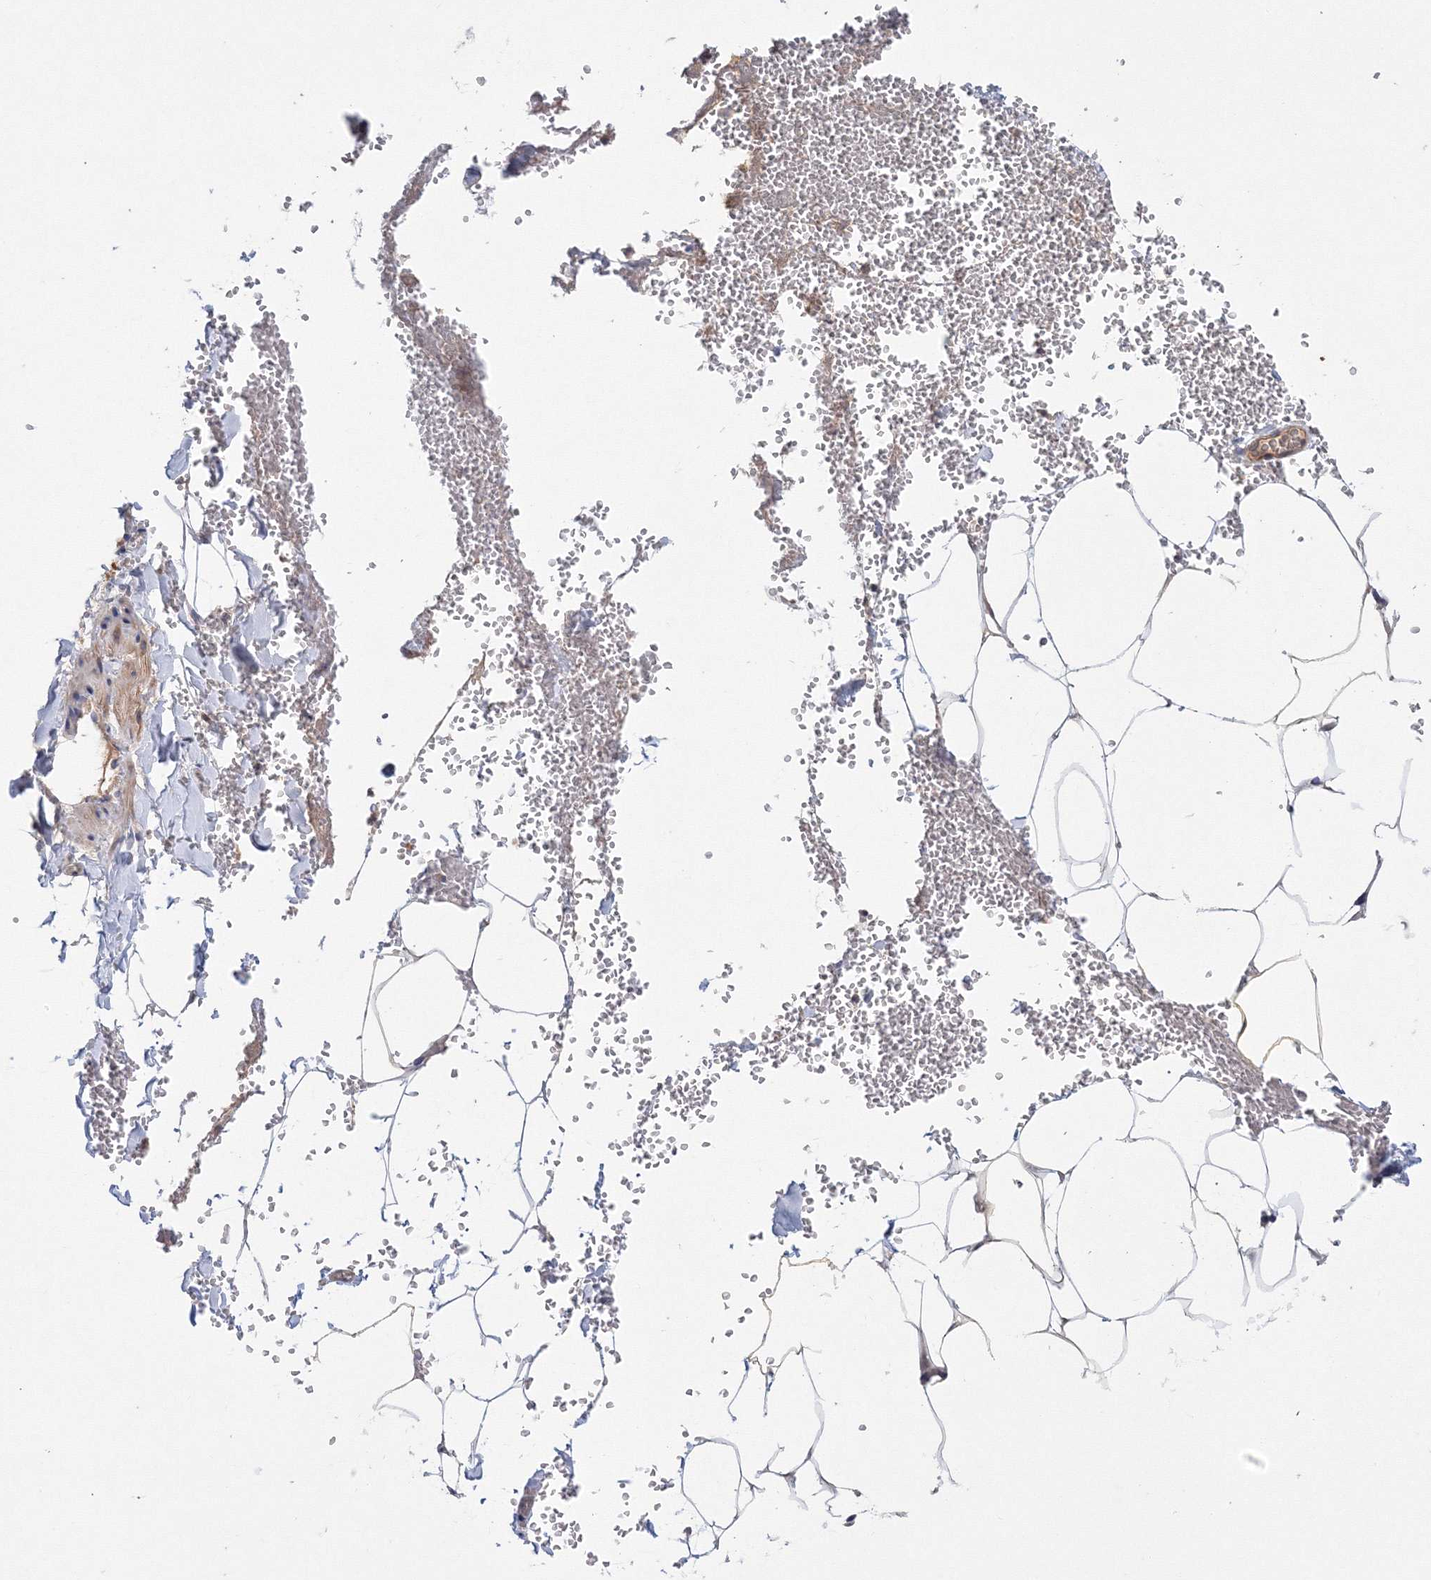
{"staining": {"intensity": "negative", "quantity": "none", "location": "none"}, "tissue": "adipose tissue", "cell_type": "Adipocytes", "image_type": "normal", "snomed": [{"axis": "morphology", "description": "Normal tissue, NOS"}, {"axis": "topography", "description": "Gallbladder"}, {"axis": "topography", "description": "Peripheral nerve tissue"}], "caption": "A high-resolution micrograph shows immunohistochemistry staining of normal adipose tissue, which exhibits no significant positivity in adipocytes.", "gene": "NOA1", "patient": {"sex": "male", "age": 38}}